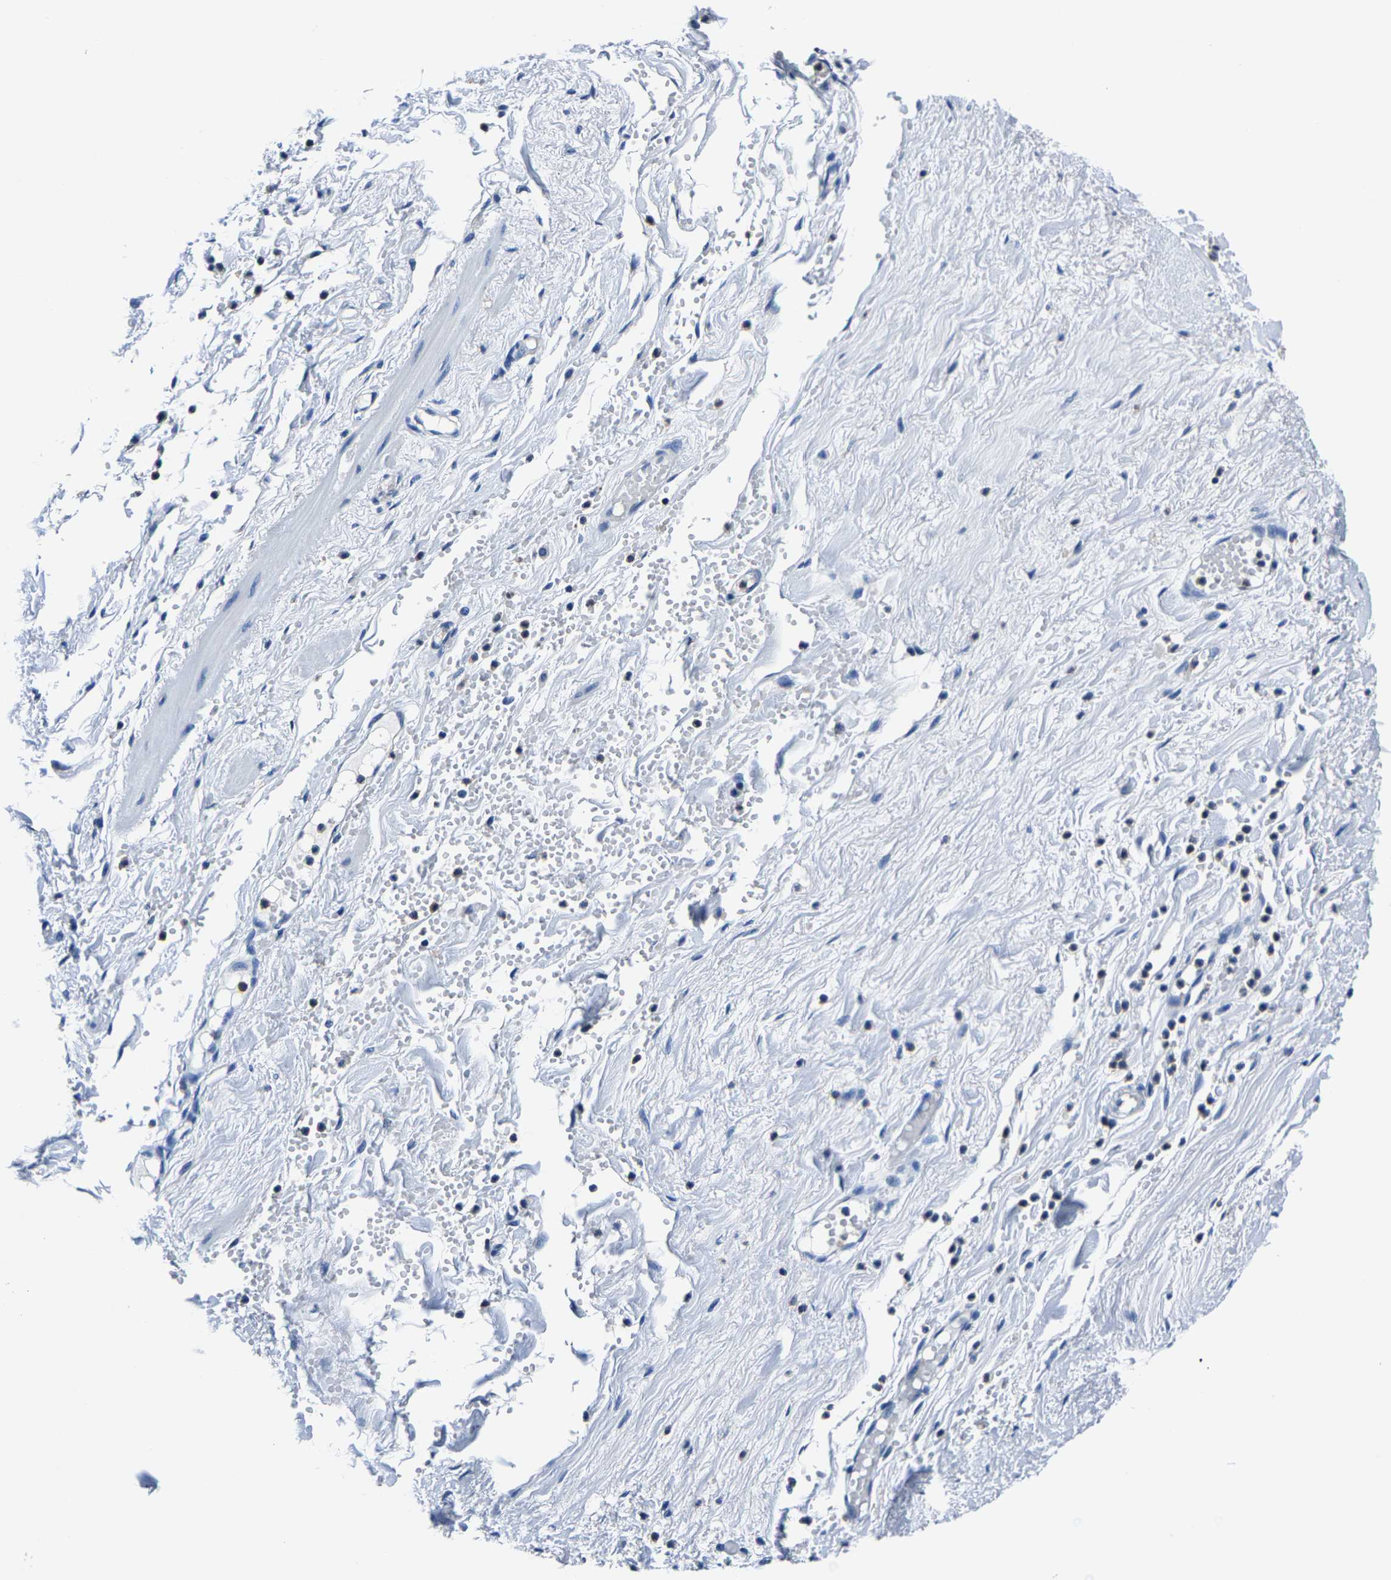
{"staining": {"intensity": "negative", "quantity": "none", "location": "none"}, "tissue": "adipose tissue", "cell_type": "Adipocytes", "image_type": "normal", "snomed": [{"axis": "morphology", "description": "Normal tissue, NOS"}, {"axis": "topography", "description": "Soft tissue"}], "caption": "IHC of normal human adipose tissue shows no positivity in adipocytes. Nuclei are stained in blue.", "gene": "ALDOB", "patient": {"sex": "male", "age": 72}}